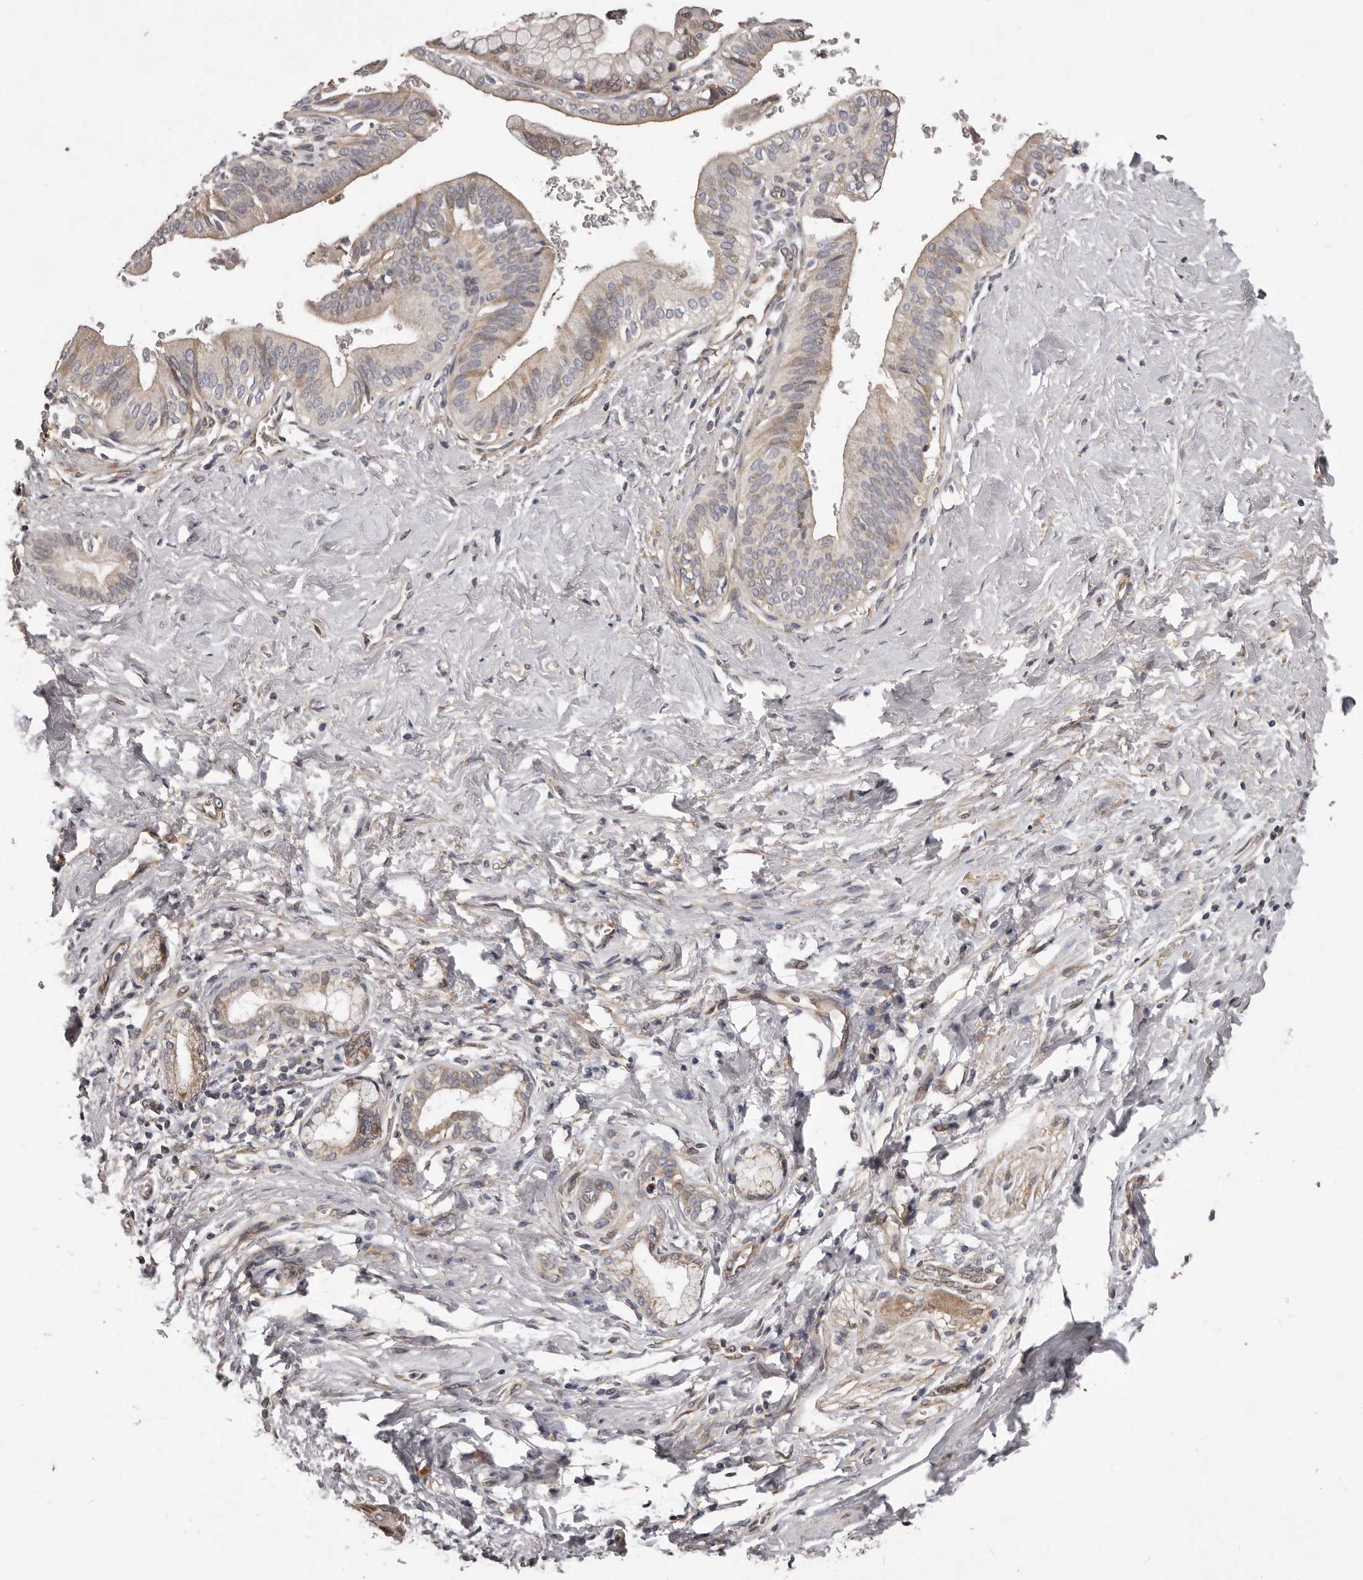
{"staining": {"intensity": "weak", "quantity": "25%-75%", "location": "cytoplasmic/membranous"}, "tissue": "pancreatic cancer", "cell_type": "Tumor cells", "image_type": "cancer", "snomed": [{"axis": "morphology", "description": "Adenocarcinoma, NOS"}, {"axis": "topography", "description": "Pancreas"}], "caption": "Approximately 25%-75% of tumor cells in human pancreatic cancer (adenocarcinoma) demonstrate weak cytoplasmic/membranous protein staining as visualized by brown immunohistochemical staining.", "gene": "ARMCX1", "patient": {"sex": "female", "age": 72}}